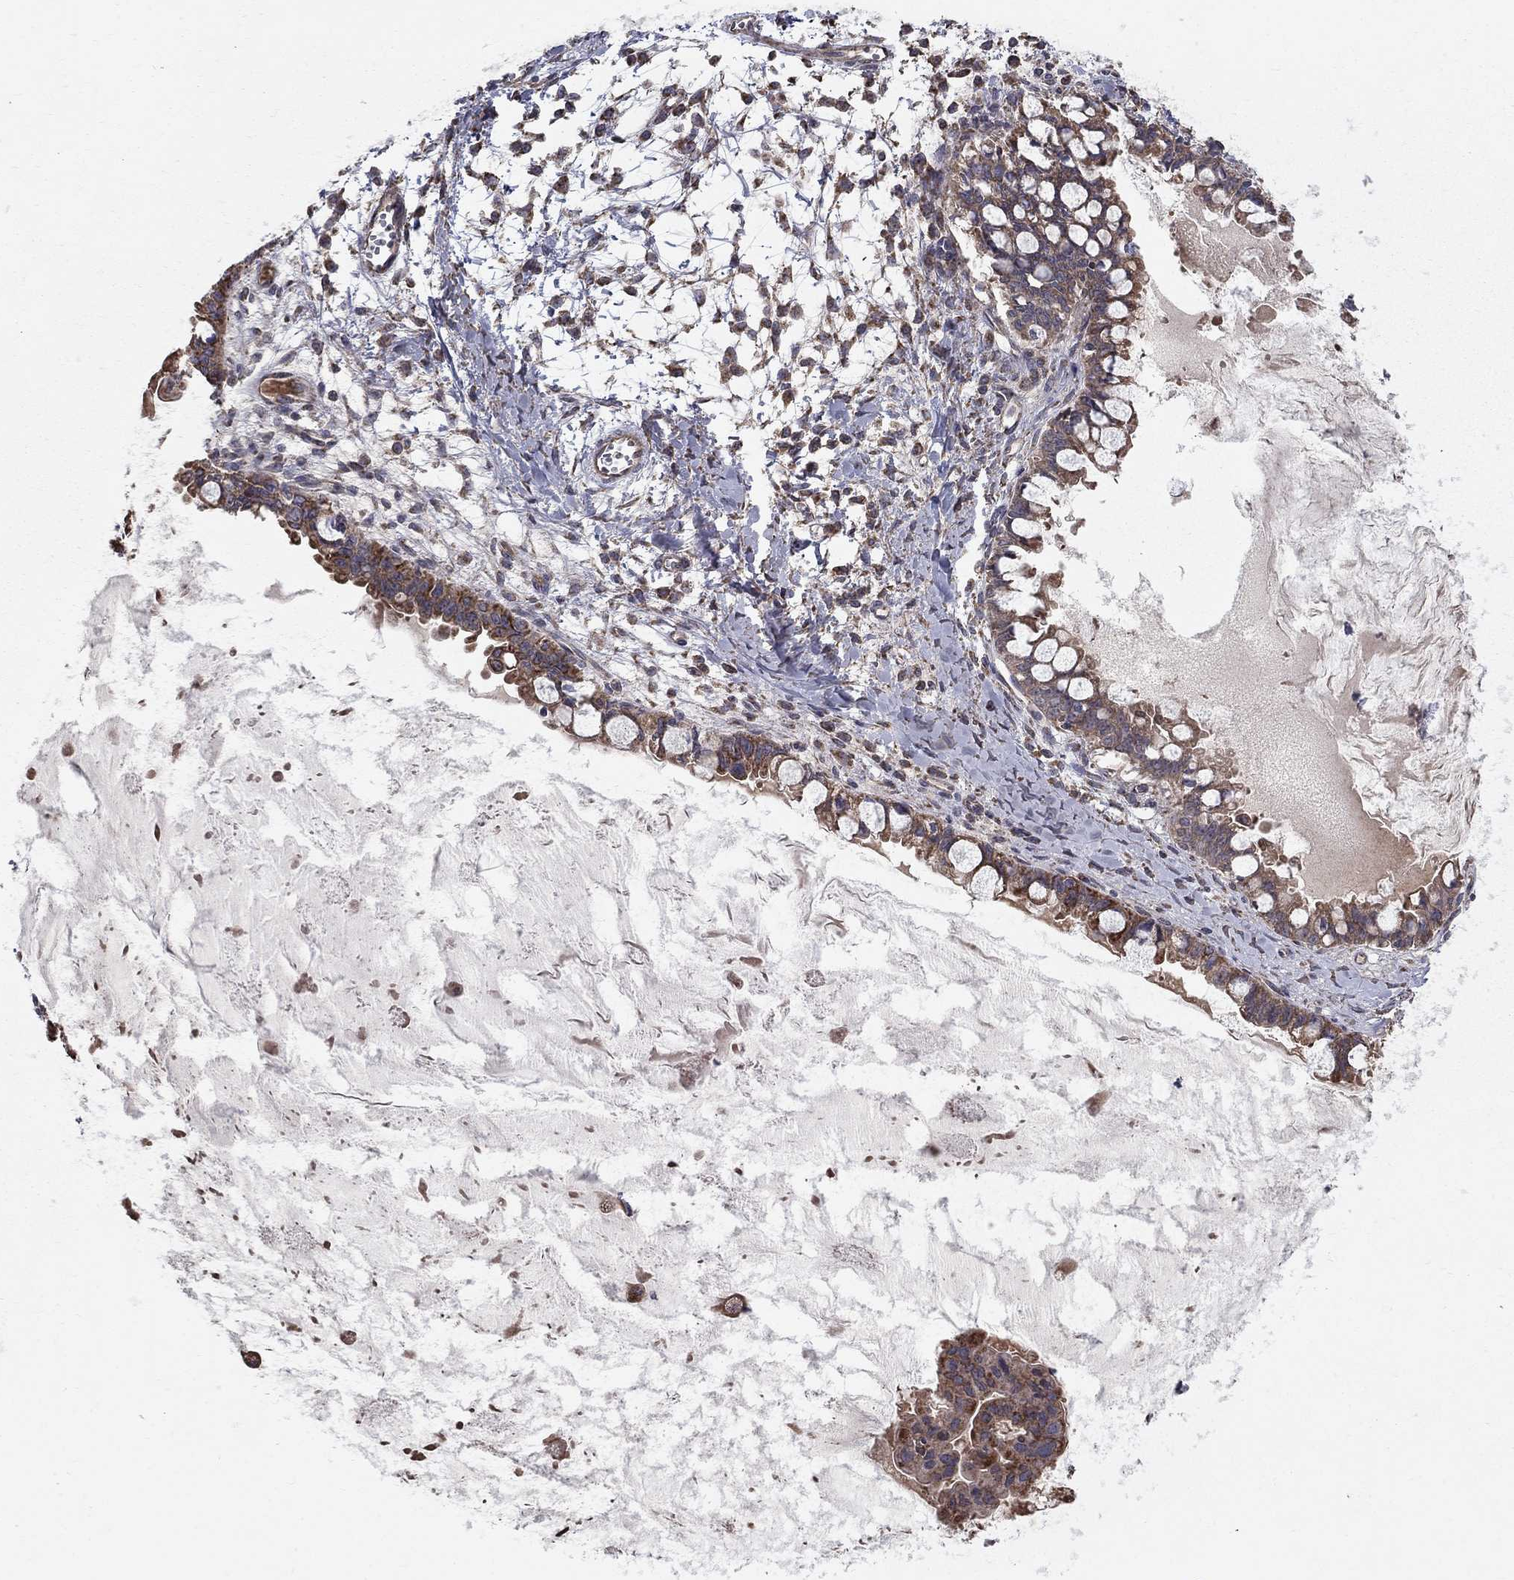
{"staining": {"intensity": "moderate", "quantity": "25%-75%", "location": "cytoplasmic/membranous"}, "tissue": "ovarian cancer", "cell_type": "Tumor cells", "image_type": "cancer", "snomed": [{"axis": "morphology", "description": "Cystadenocarcinoma, mucinous, NOS"}, {"axis": "topography", "description": "Ovary"}], "caption": "An IHC image of tumor tissue is shown. Protein staining in brown labels moderate cytoplasmic/membranous positivity in mucinous cystadenocarcinoma (ovarian) within tumor cells.", "gene": "NDUFS8", "patient": {"sex": "female", "age": 63}}